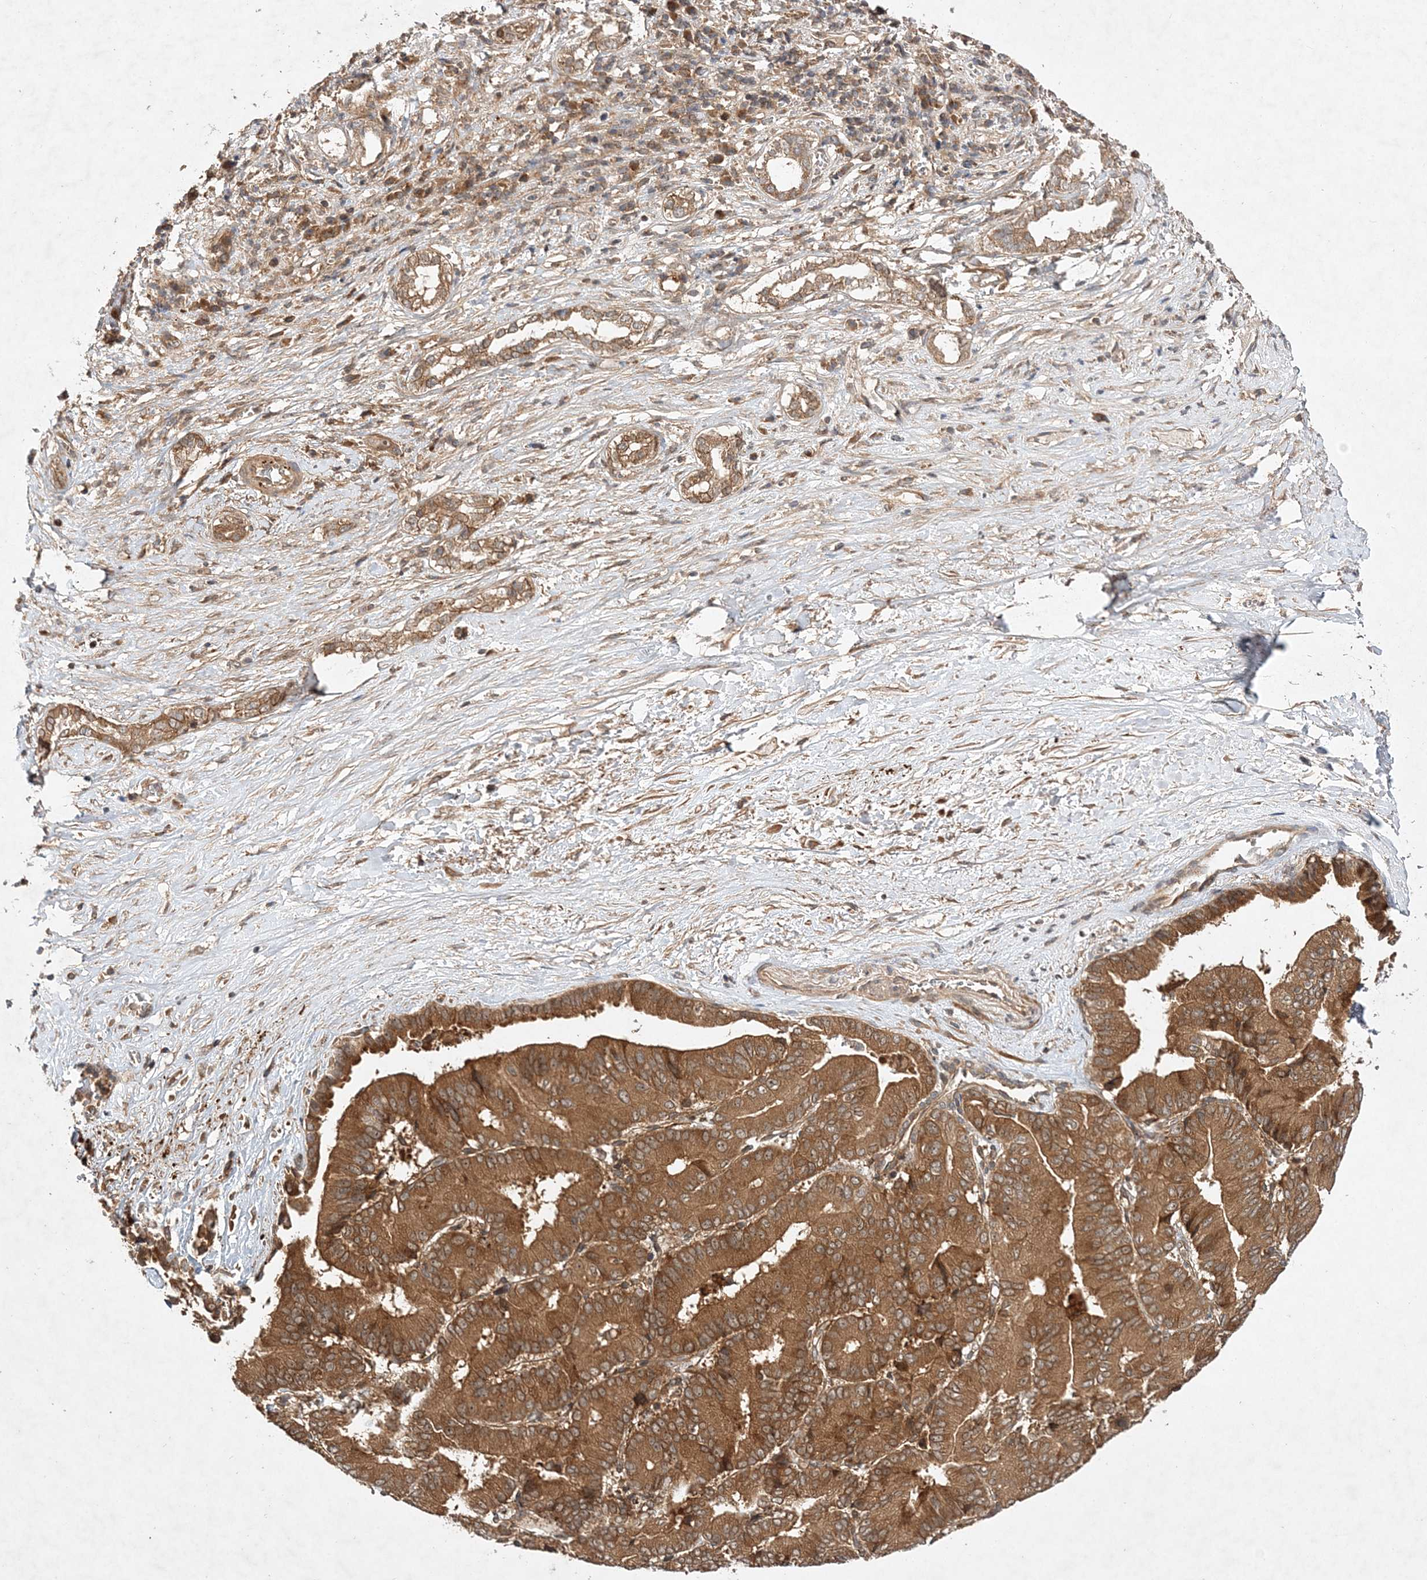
{"staining": {"intensity": "moderate", "quantity": ">75%", "location": "cytoplasmic/membranous"}, "tissue": "liver cancer", "cell_type": "Tumor cells", "image_type": "cancer", "snomed": [{"axis": "morphology", "description": "Cholangiocarcinoma"}, {"axis": "topography", "description": "Liver"}], "caption": "A high-resolution micrograph shows IHC staining of liver cancer (cholangiocarcinoma), which displays moderate cytoplasmic/membranous positivity in approximately >75% of tumor cells.", "gene": "TMEM9B", "patient": {"sex": "female", "age": 75}}